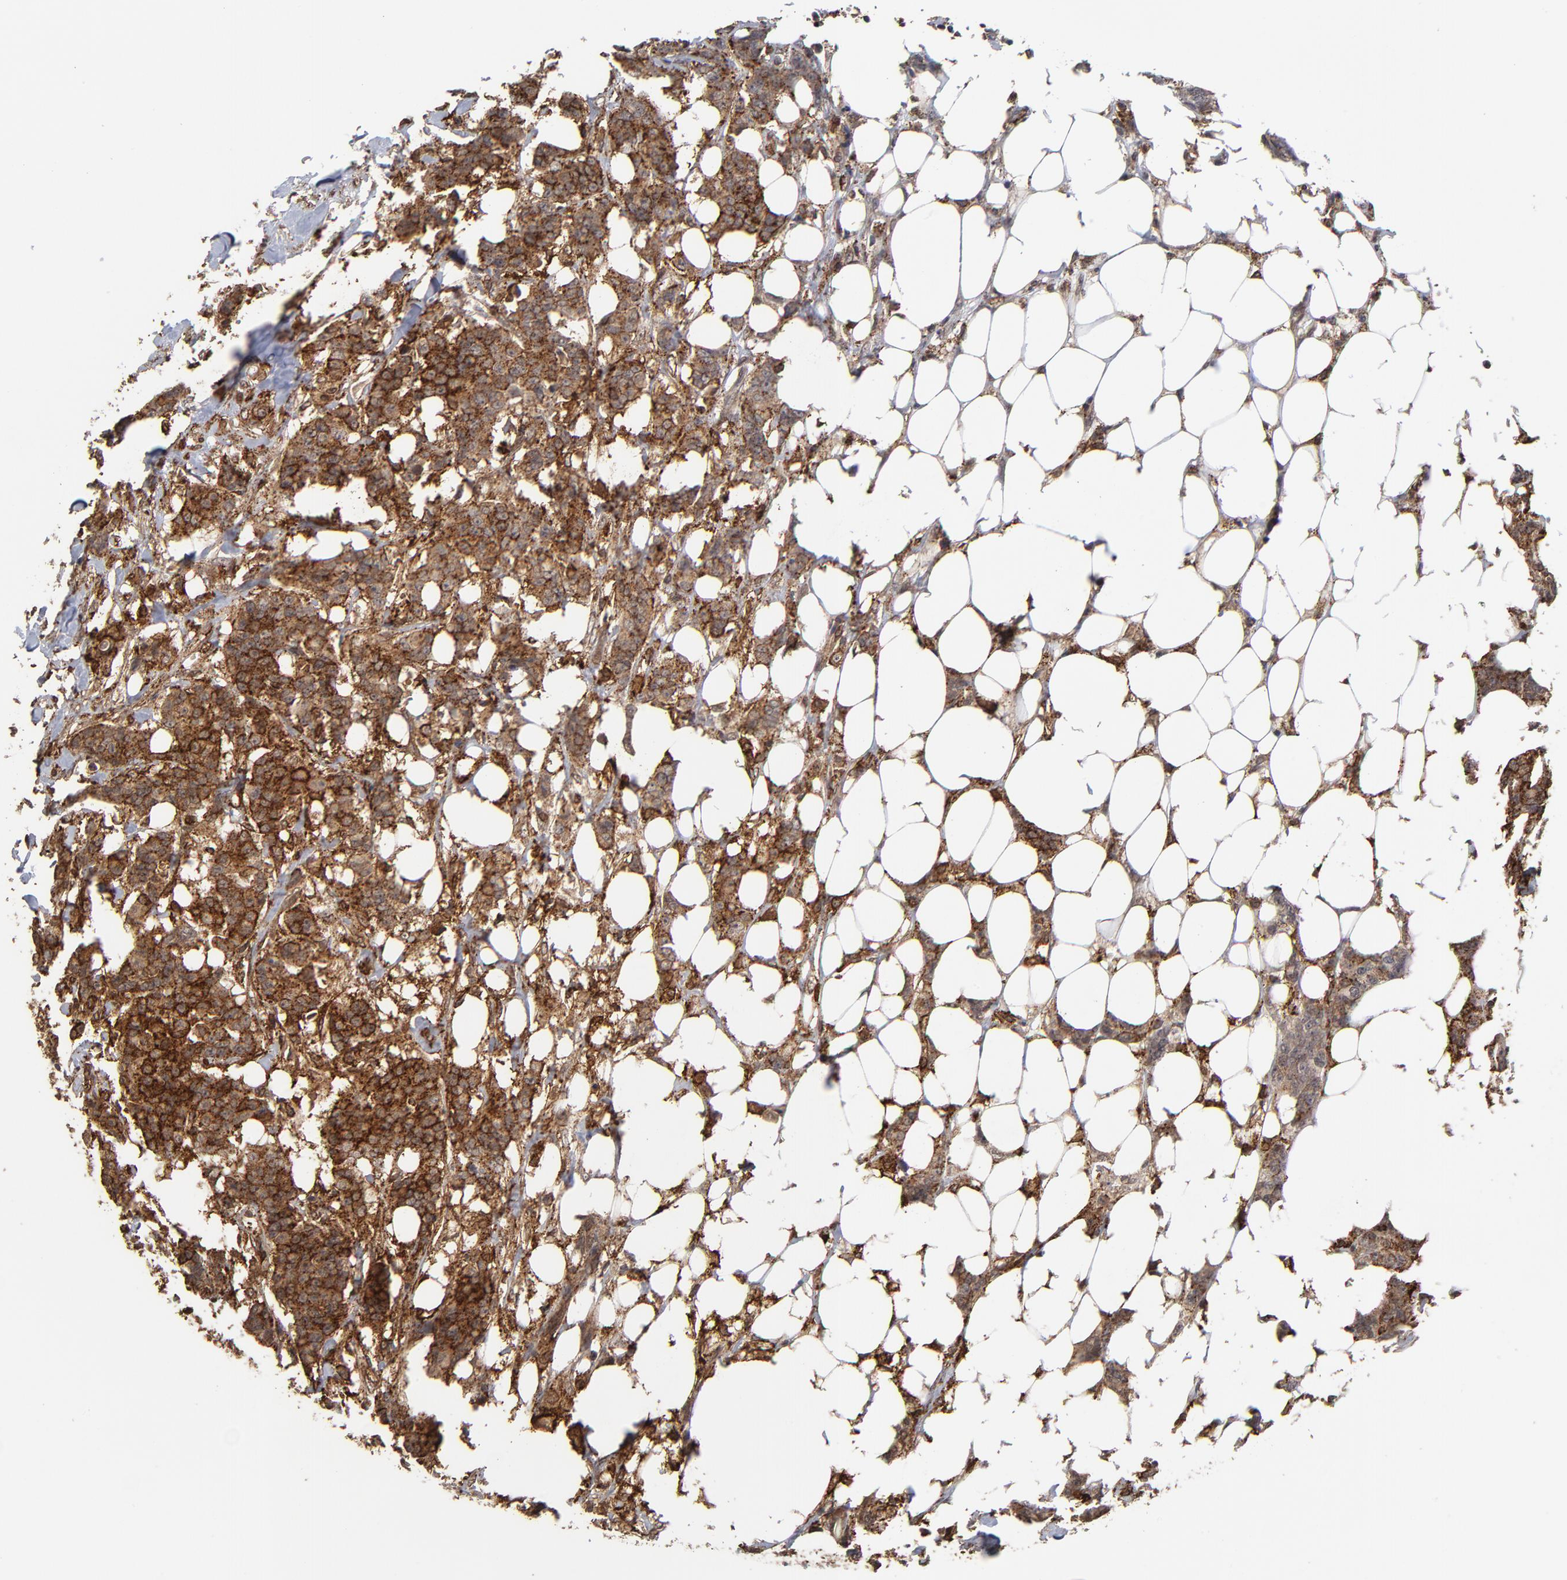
{"staining": {"intensity": "moderate", "quantity": ">75%", "location": "cytoplasmic/membranous"}, "tissue": "breast cancer", "cell_type": "Tumor cells", "image_type": "cancer", "snomed": [{"axis": "morphology", "description": "Duct carcinoma"}, {"axis": "topography", "description": "Breast"}], "caption": "This histopathology image demonstrates breast cancer stained with immunohistochemistry to label a protein in brown. The cytoplasmic/membranous of tumor cells show moderate positivity for the protein. Nuclei are counter-stained blue.", "gene": "ASB8", "patient": {"sex": "female", "age": 40}}